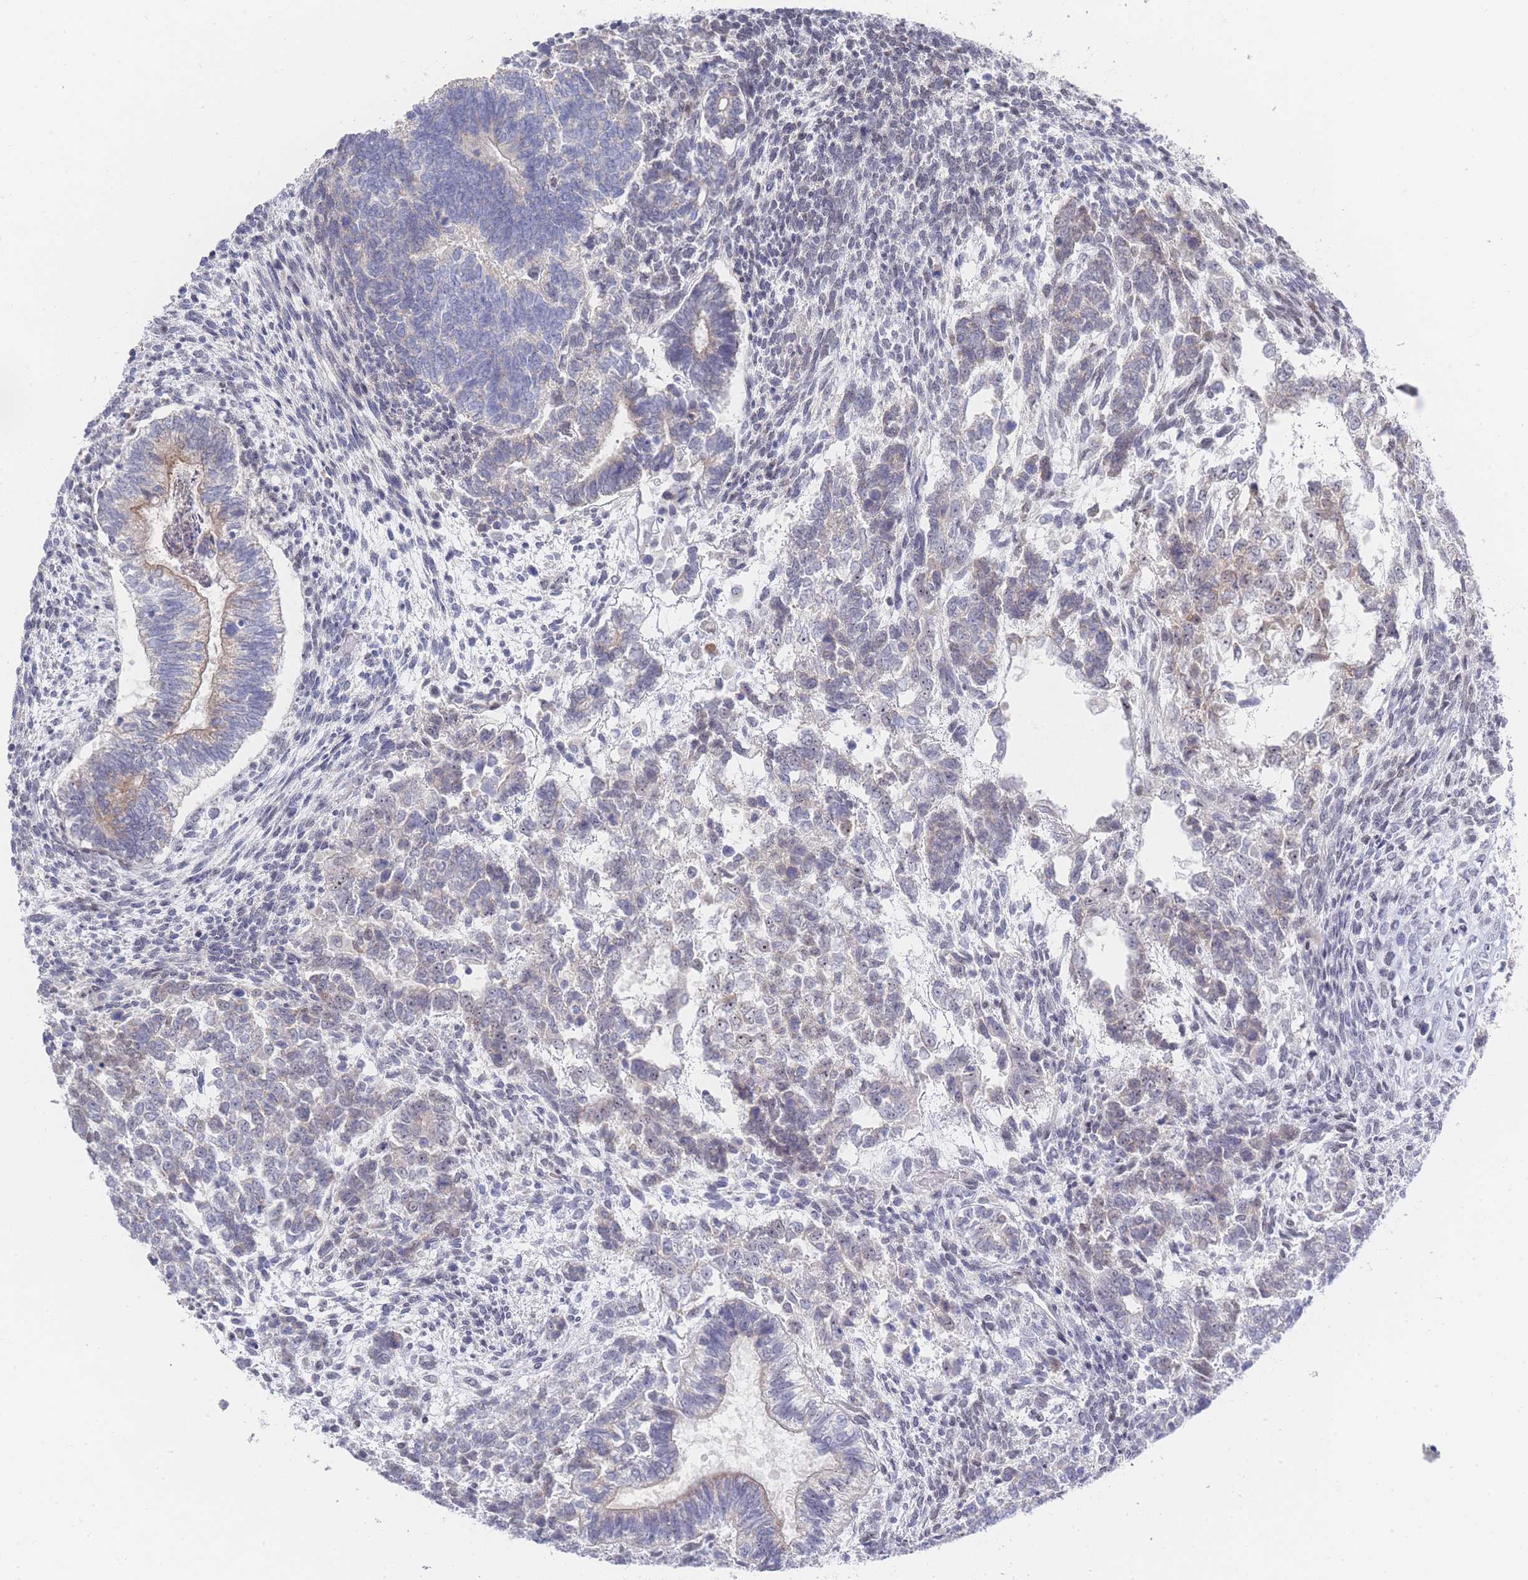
{"staining": {"intensity": "weak", "quantity": "<25%", "location": "nuclear"}, "tissue": "testis cancer", "cell_type": "Tumor cells", "image_type": "cancer", "snomed": [{"axis": "morphology", "description": "Carcinoma, Embryonal, NOS"}, {"axis": "topography", "description": "Testis"}], "caption": "This histopathology image is of testis cancer (embryonal carcinoma) stained with IHC to label a protein in brown with the nuclei are counter-stained blue. There is no staining in tumor cells.", "gene": "ZNF142", "patient": {"sex": "male", "age": 23}}